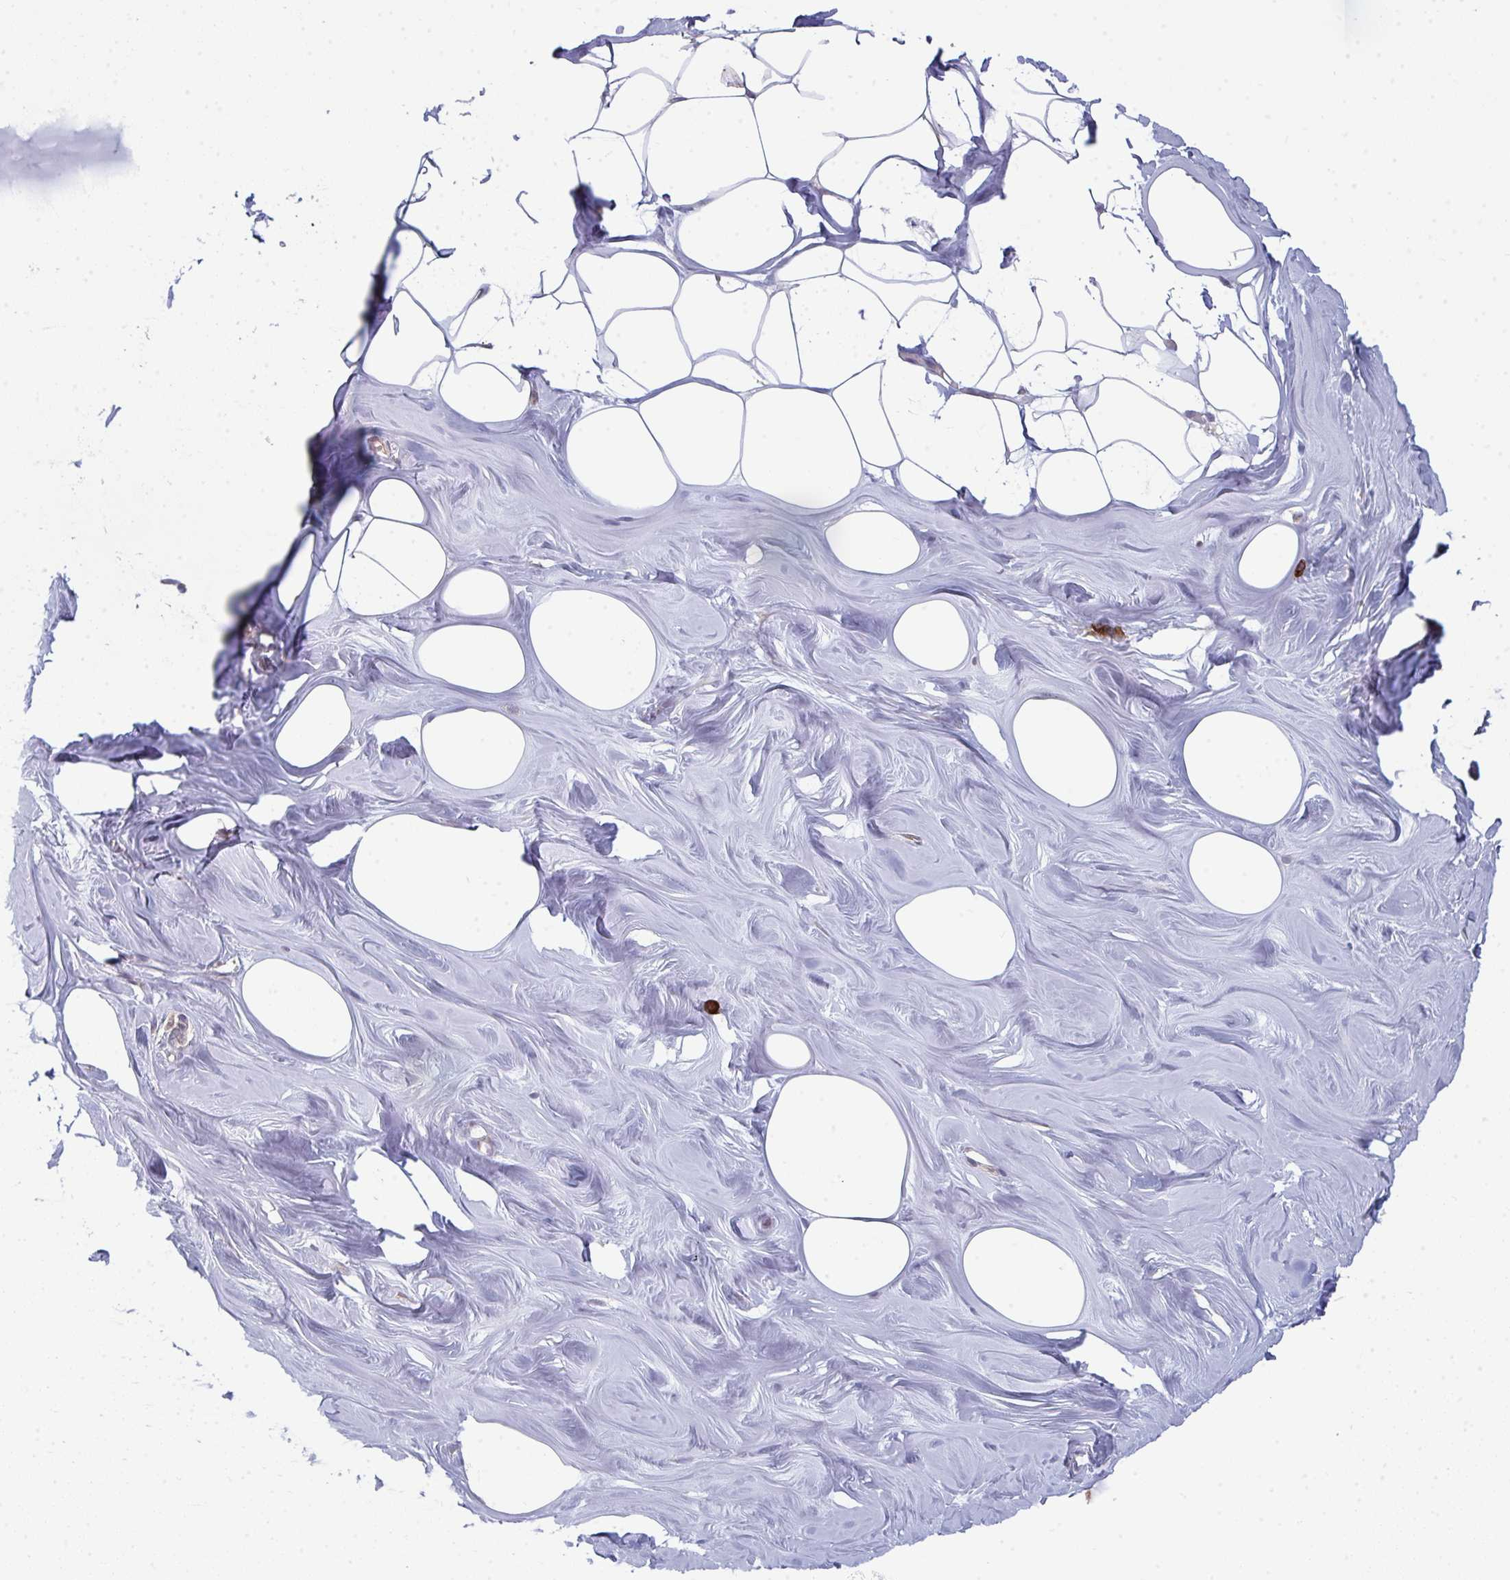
{"staining": {"intensity": "negative", "quantity": "none", "location": "none"}, "tissue": "breast", "cell_type": "Adipocytes", "image_type": "normal", "snomed": [{"axis": "morphology", "description": "Normal tissue, NOS"}, {"axis": "topography", "description": "Breast"}], "caption": "Immunohistochemistry image of benign breast: human breast stained with DAB exhibits no significant protein positivity in adipocytes. (IHC, brightfield microscopy, high magnification).", "gene": "LYSMD4", "patient": {"sex": "female", "age": 27}}